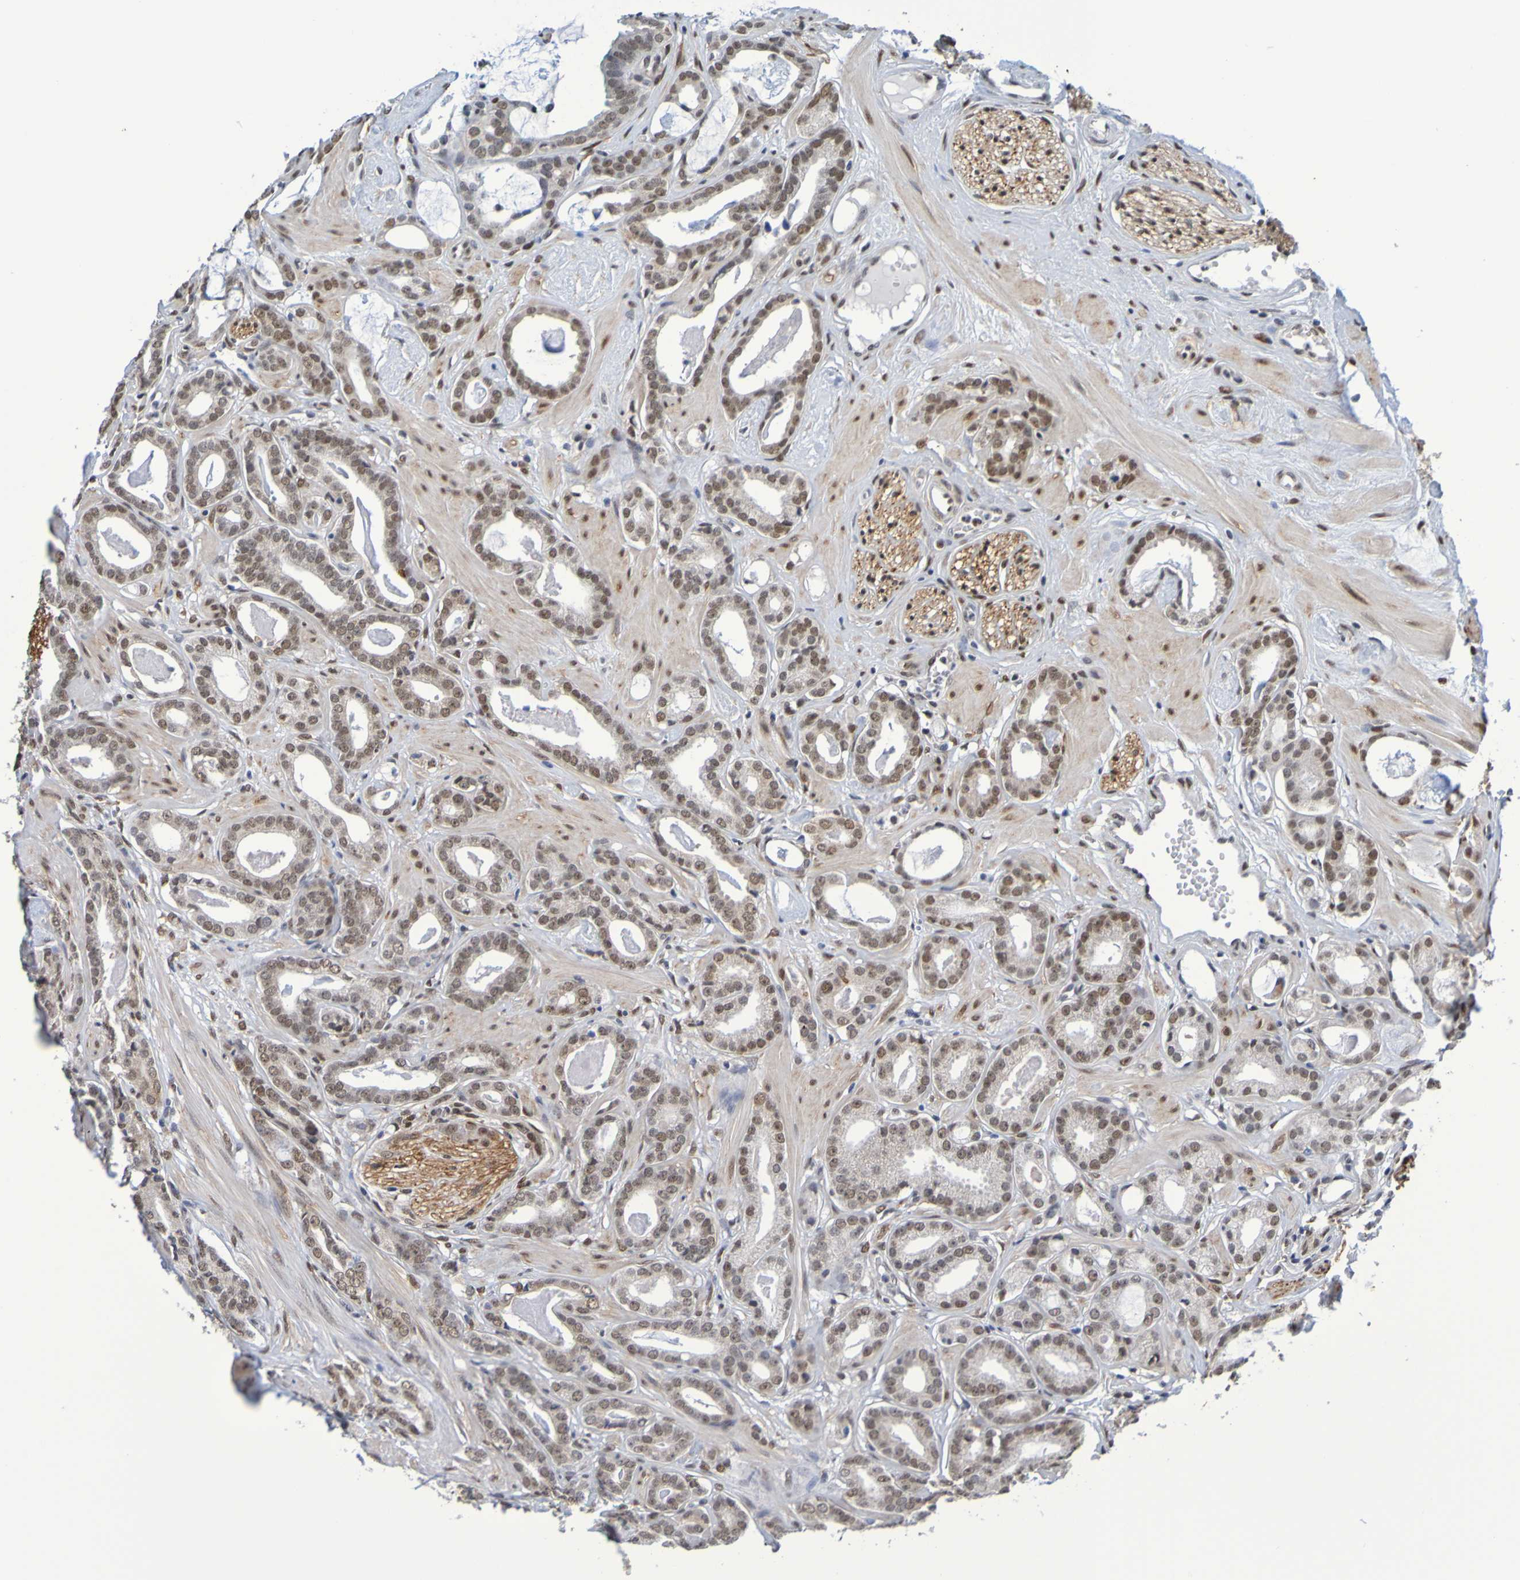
{"staining": {"intensity": "moderate", "quantity": ">75%", "location": "nuclear"}, "tissue": "prostate cancer", "cell_type": "Tumor cells", "image_type": "cancer", "snomed": [{"axis": "morphology", "description": "Adenocarcinoma, Low grade"}, {"axis": "topography", "description": "Prostate"}], "caption": "Prostate cancer (low-grade adenocarcinoma) stained with IHC displays moderate nuclear positivity in approximately >75% of tumor cells. (IHC, brightfield microscopy, high magnification).", "gene": "HDAC2", "patient": {"sex": "male", "age": 53}}